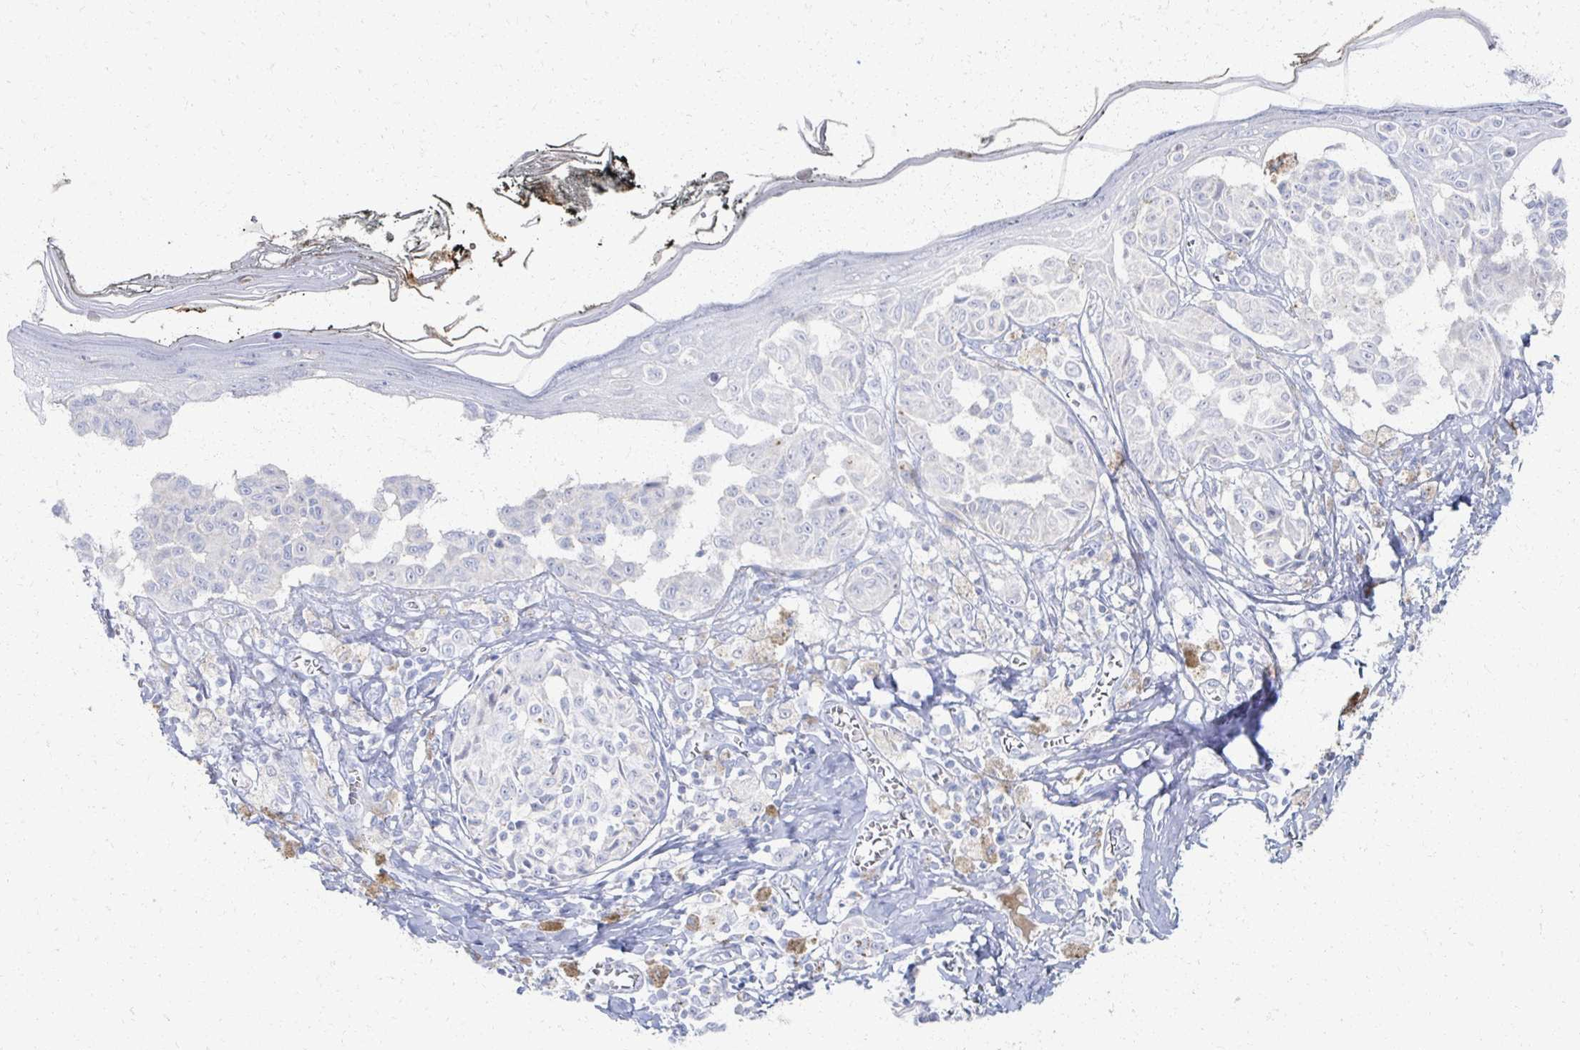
{"staining": {"intensity": "negative", "quantity": "none", "location": "none"}, "tissue": "melanoma", "cell_type": "Tumor cells", "image_type": "cancer", "snomed": [{"axis": "morphology", "description": "Malignant melanoma, NOS"}, {"axis": "topography", "description": "Skin"}], "caption": "An image of malignant melanoma stained for a protein reveals no brown staining in tumor cells. The staining is performed using DAB (3,3'-diaminobenzidine) brown chromogen with nuclei counter-stained in using hematoxylin.", "gene": "PRR20A", "patient": {"sex": "female", "age": 43}}